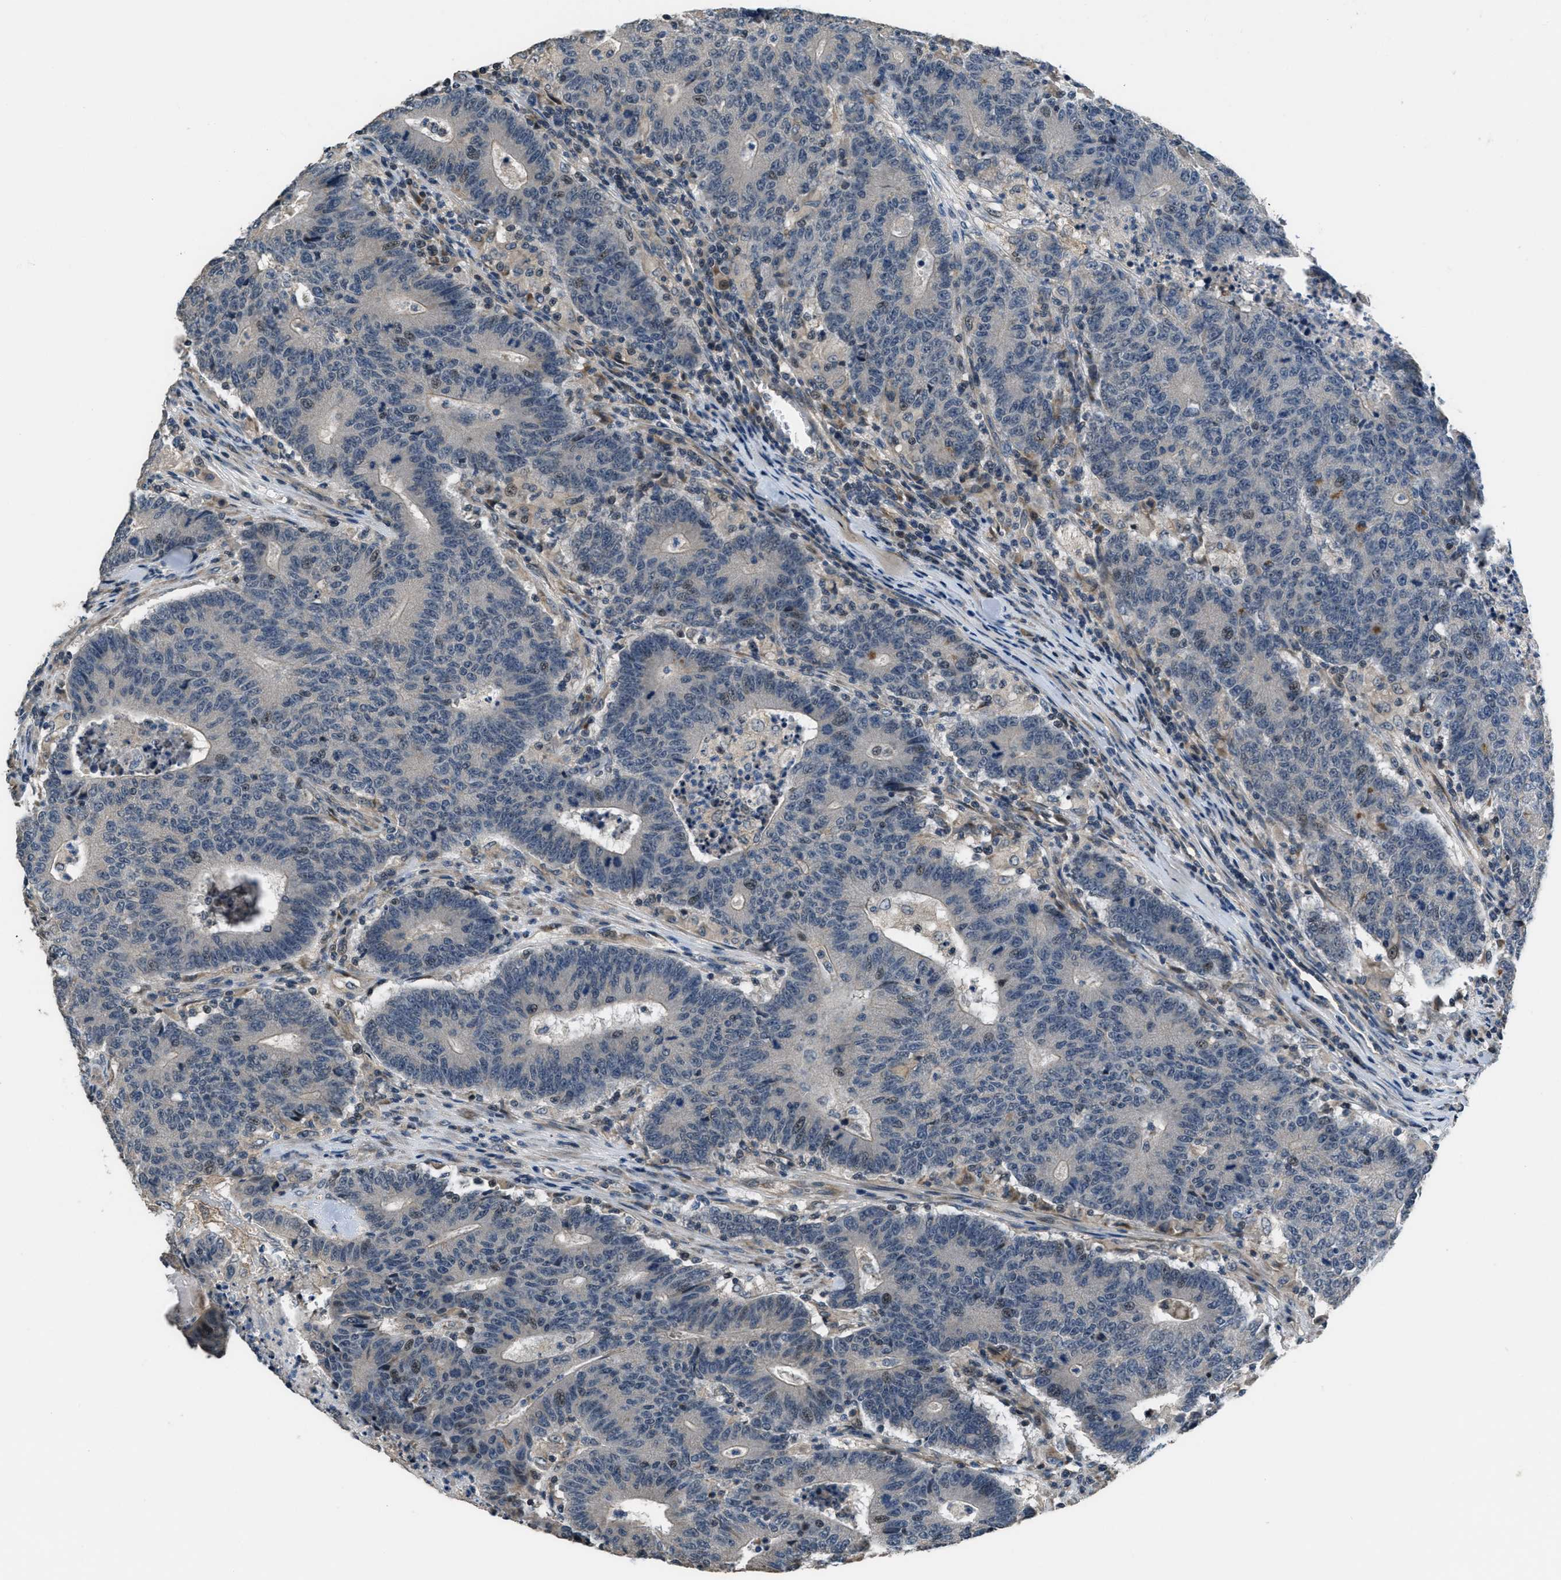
{"staining": {"intensity": "moderate", "quantity": "<25%", "location": "nuclear"}, "tissue": "colorectal cancer", "cell_type": "Tumor cells", "image_type": "cancer", "snomed": [{"axis": "morphology", "description": "Normal tissue, NOS"}, {"axis": "morphology", "description": "Adenocarcinoma, NOS"}, {"axis": "topography", "description": "Colon"}], "caption": "Colorectal cancer stained for a protein (brown) reveals moderate nuclear positive staining in about <25% of tumor cells.", "gene": "NAT1", "patient": {"sex": "female", "age": 75}}